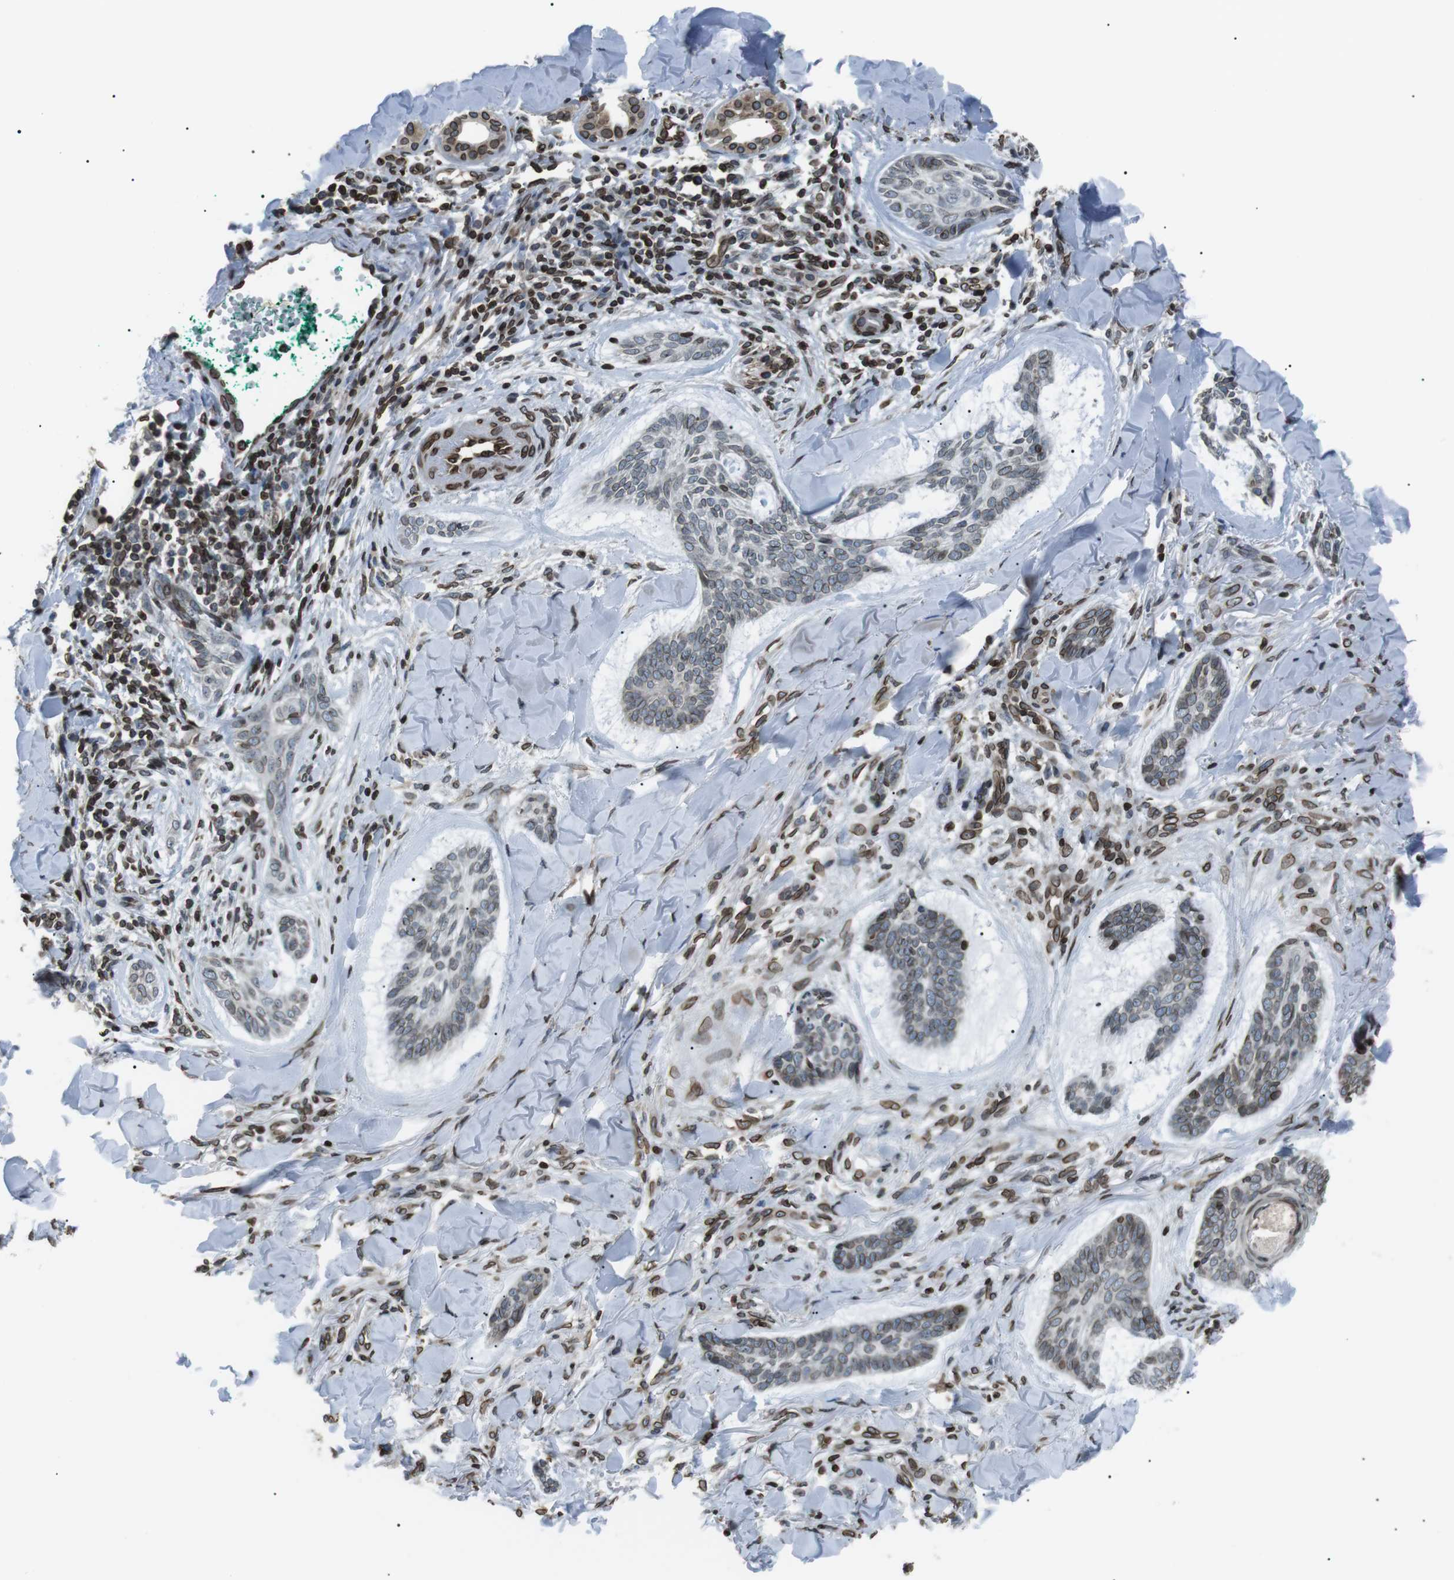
{"staining": {"intensity": "weak", "quantity": ">75%", "location": "cytoplasmic/membranous,nuclear"}, "tissue": "skin cancer", "cell_type": "Tumor cells", "image_type": "cancer", "snomed": [{"axis": "morphology", "description": "Basal cell carcinoma"}, {"axis": "topography", "description": "Skin"}], "caption": "A photomicrograph of human skin basal cell carcinoma stained for a protein exhibits weak cytoplasmic/membranous and nuclear brown staining in tumor cells. (Brightfield microscopy of DAB IHC at high magnification).", "gene": "TMX4", "patient": {"sex": "male", "age": 43}}